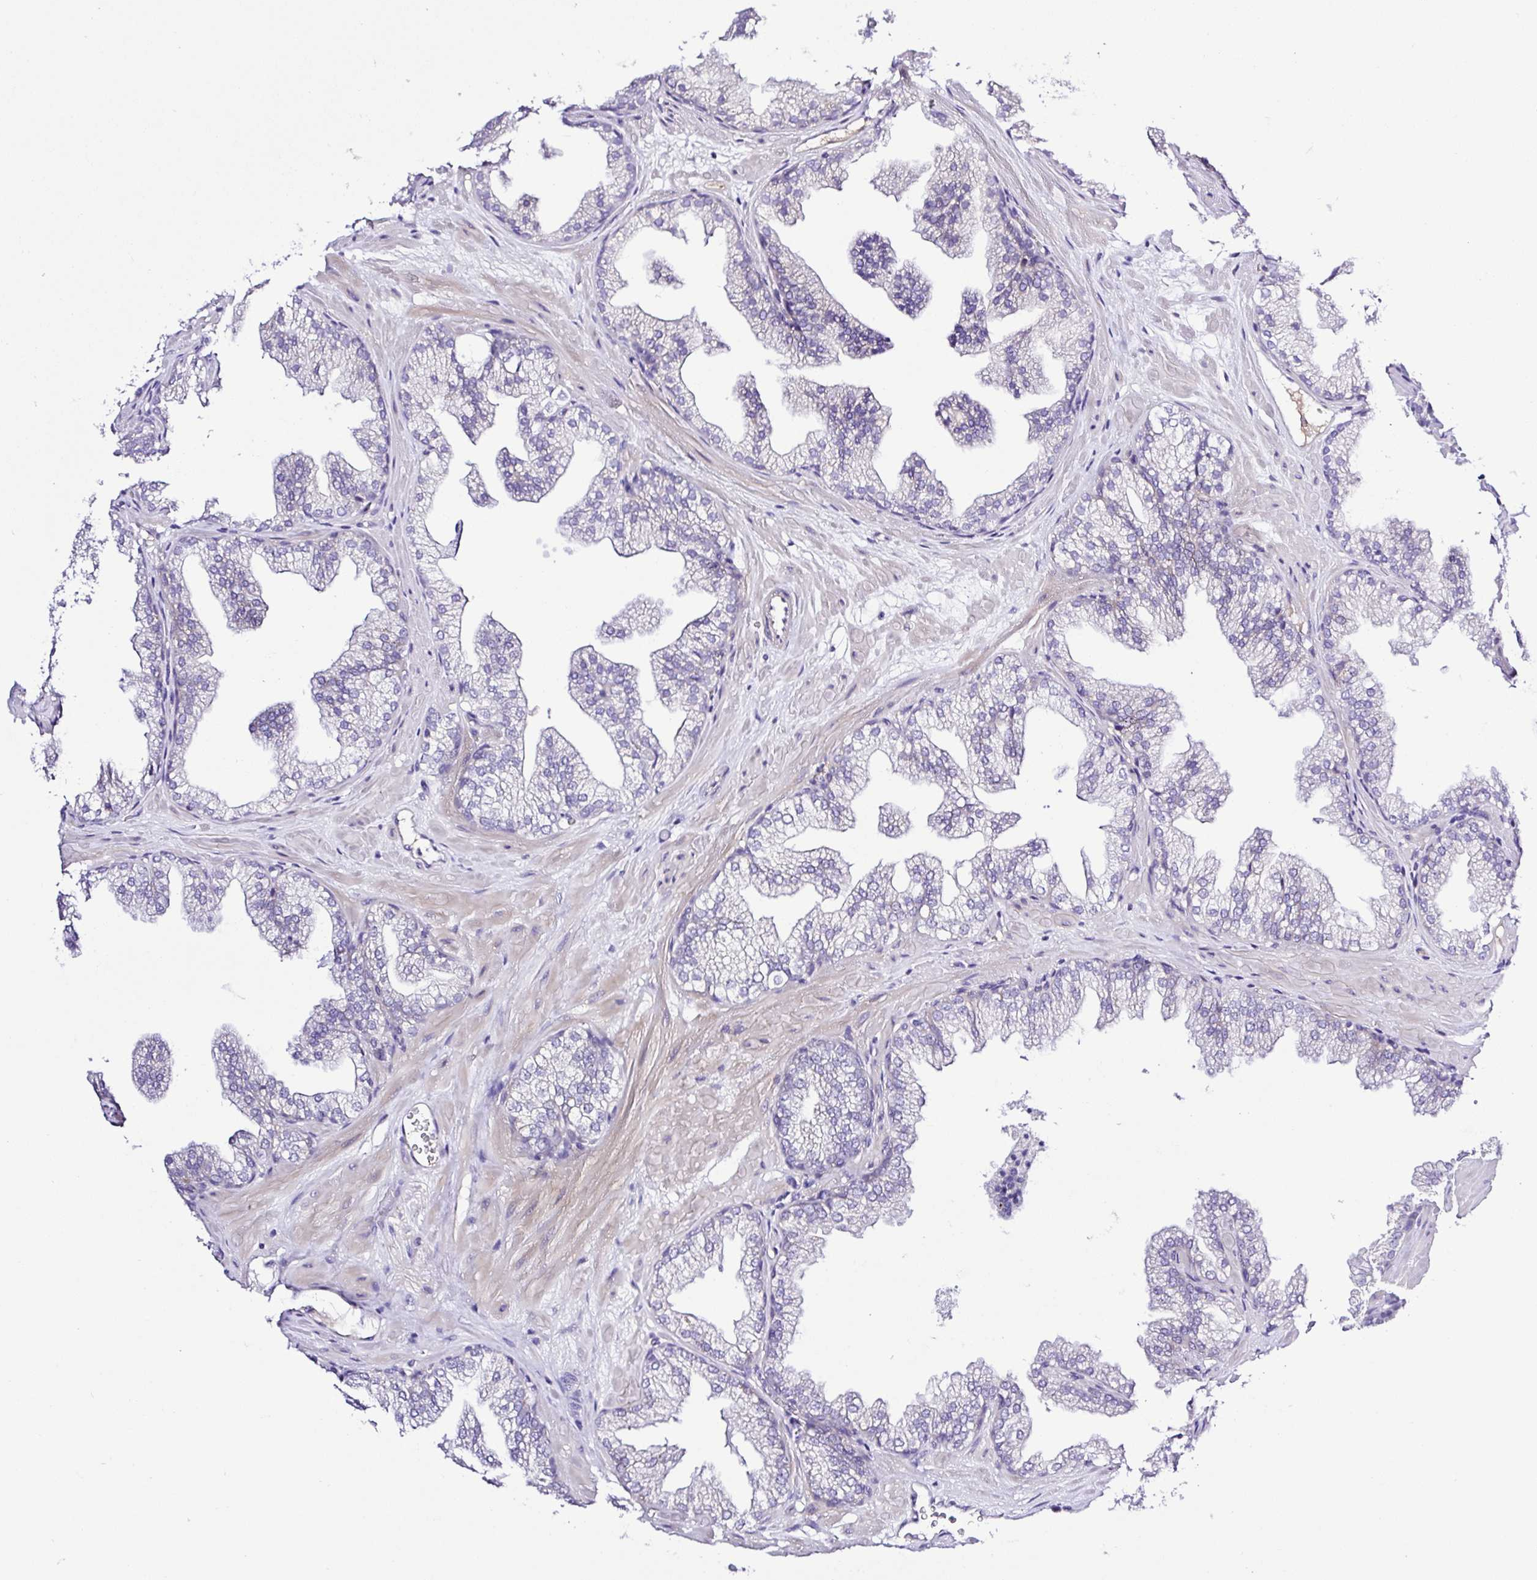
{"staining": {"intensity": "negative", "quantity": "none", "location": "none"}, "tissue": "prostate", "cell_type": "Glandular cells", "image_type": "normal", "snomed": [{"axis": "morphology", "description": "Normal tissue, NOS"}, {"axis": "topography", "description": "Prostate"}], "caption": "Glandular cells show no significant staining in unremarkable prostate. (Stains: DAB IHC with hematoxylin counter stain, Microscopy: brightfield microscopy at high magnification).", "gene": "GABBR2", "patient": {"sex": "male", "age": 37}}